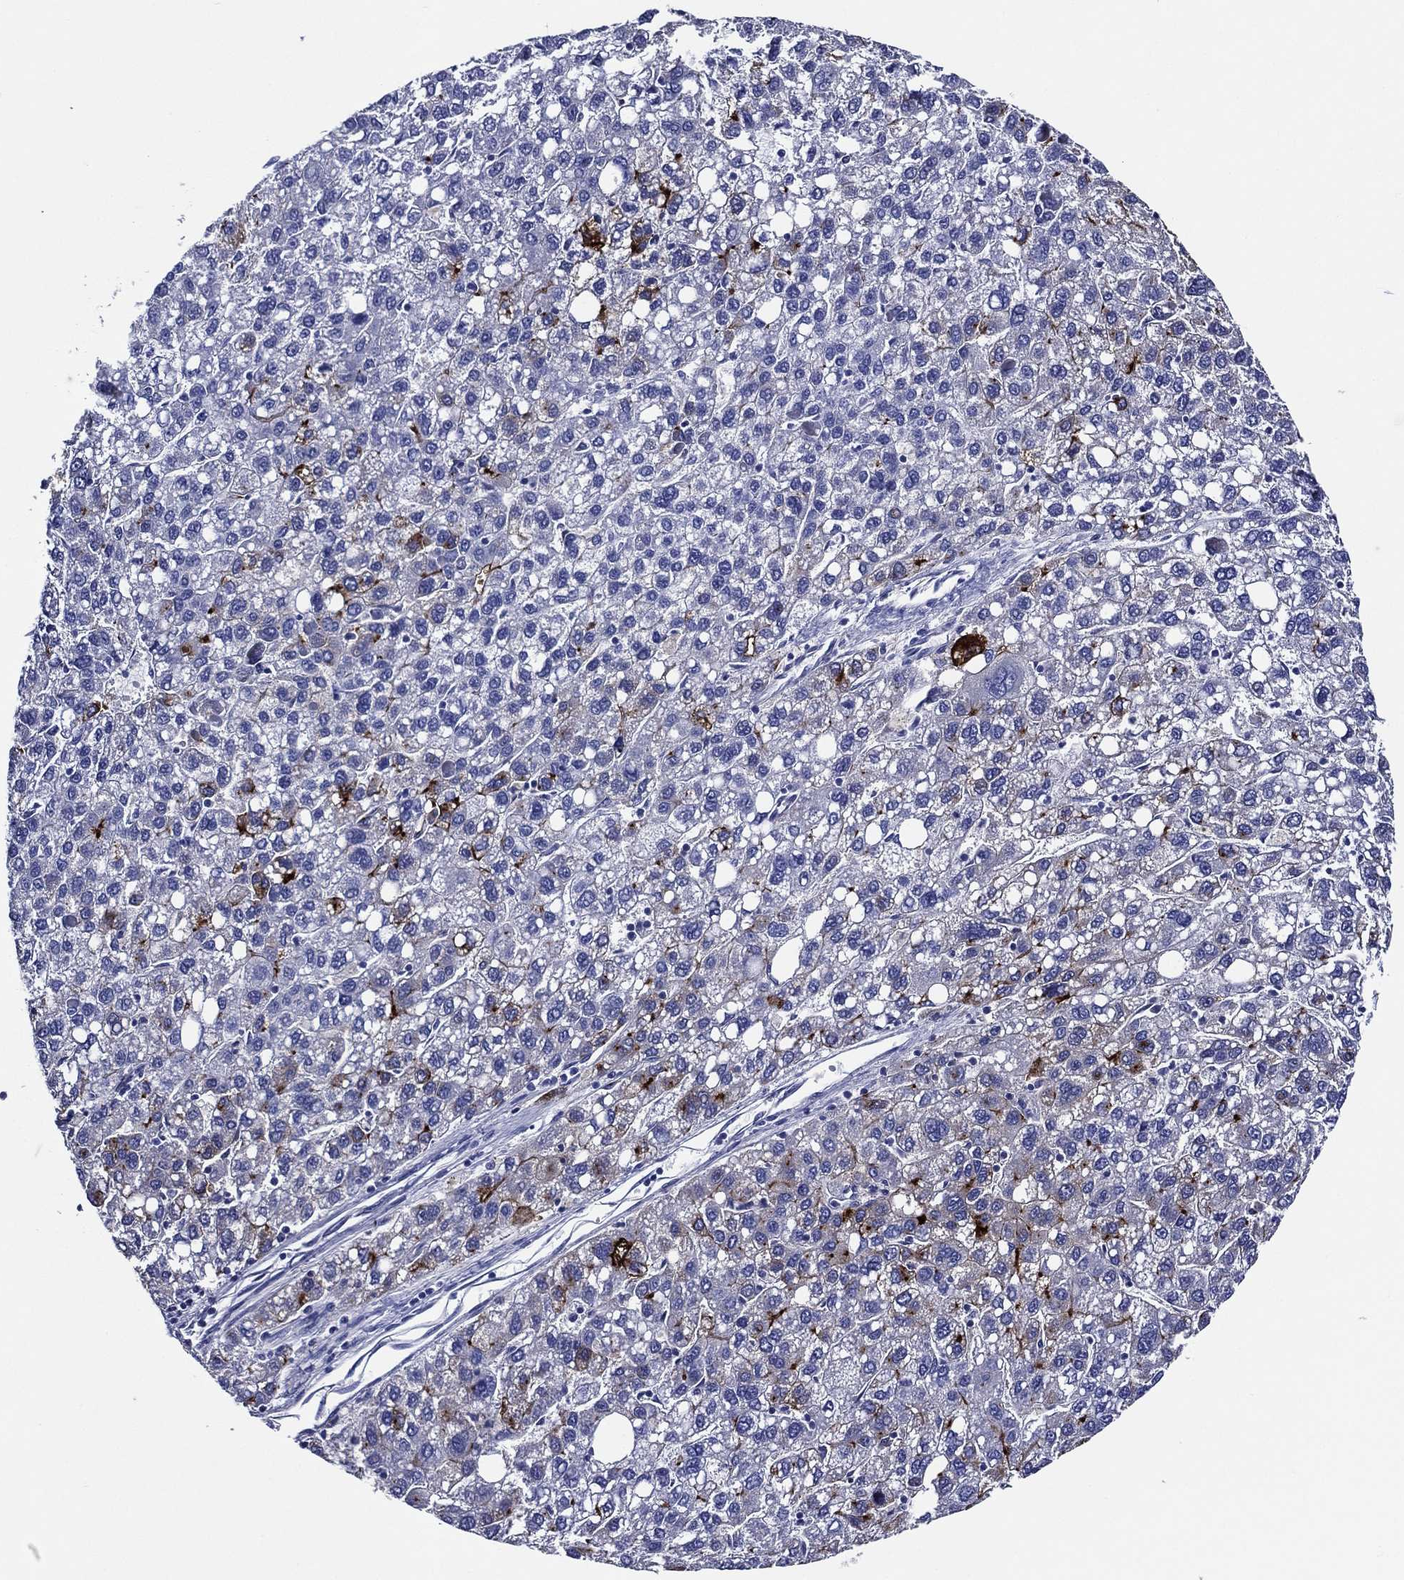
{"staining": {"intensity": "strong", "quantity": "<25%", "location": "cytoplasmic/membranous"}, "tissue": "liver cancer", "cell_type": "Tumor cells", "image_type": "cancer", "snomed": [{"axis": "morphology", "description": "Carcinoma, Hepatocellular, NOS"}, {"axis": "topography", "description": "Liver"}], "caption": "Human liver cancer stained with a protein marker displays strong staining in tumor cells.", "gene": "ACE2", "patient": {"sex": "female", "age": 82}}